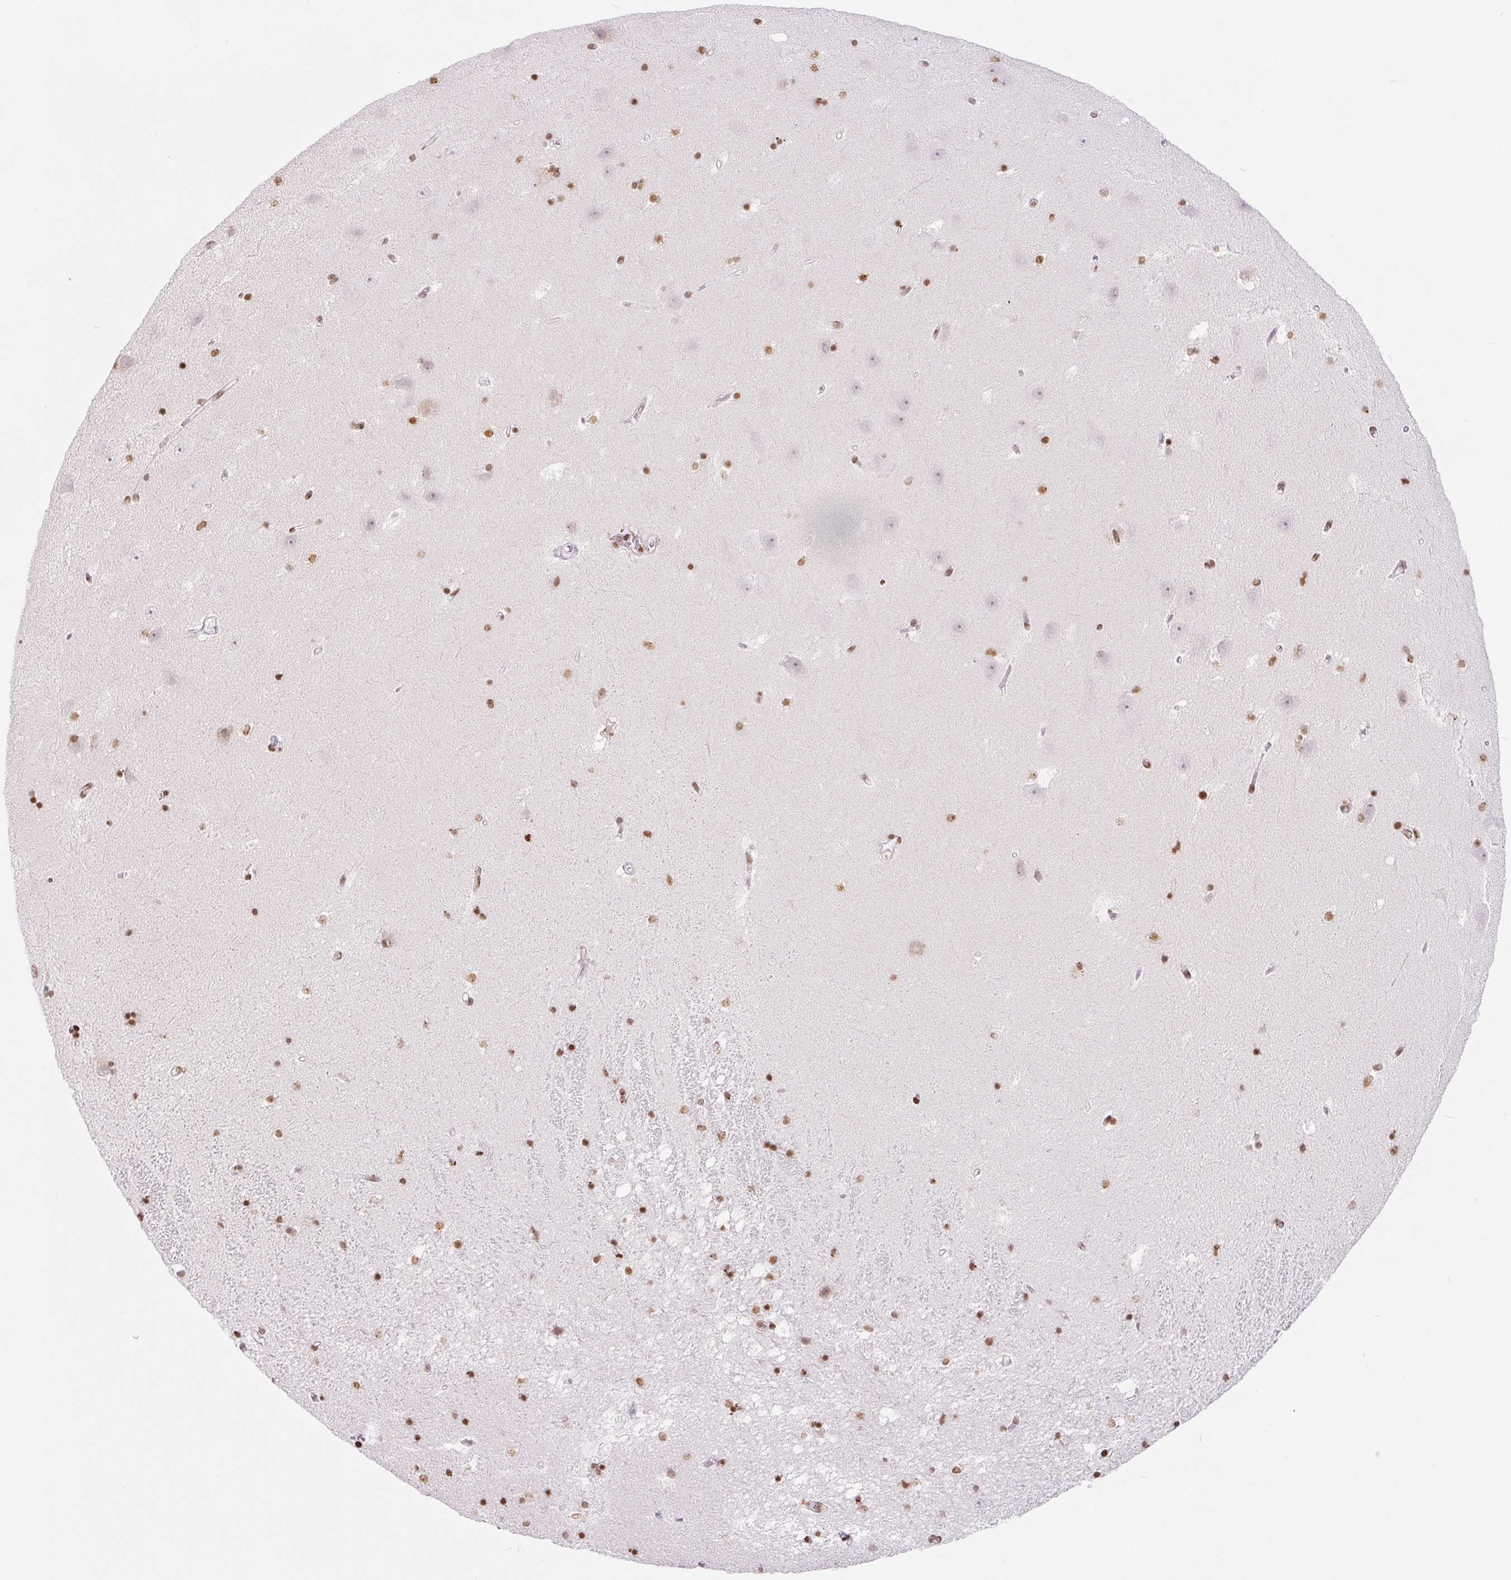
{"staining": {"intensity": "moderate", "quantity": ">75%", "location": "nuclear"}, "tissue": "hippocampus", "cell_type": "Glial cells", "image_type": "normal", "snomed": [{"axis": "morphology", "description": "Normal tissue, NOS"}, {"axis": "topography", "description": "Hippocampus"}], "caption": "High-magnification brightfield microscopy of normal hippocampus stained with DAB (3,3'-diaminobenzidine) (brown) and counterstained with hematoxylin (blue). glial cells exhibit moderate nuclear expression is present in approximately>75% of cells.", "gene": "SMIM12", "patient": {"sex": "male", "age": 58}}